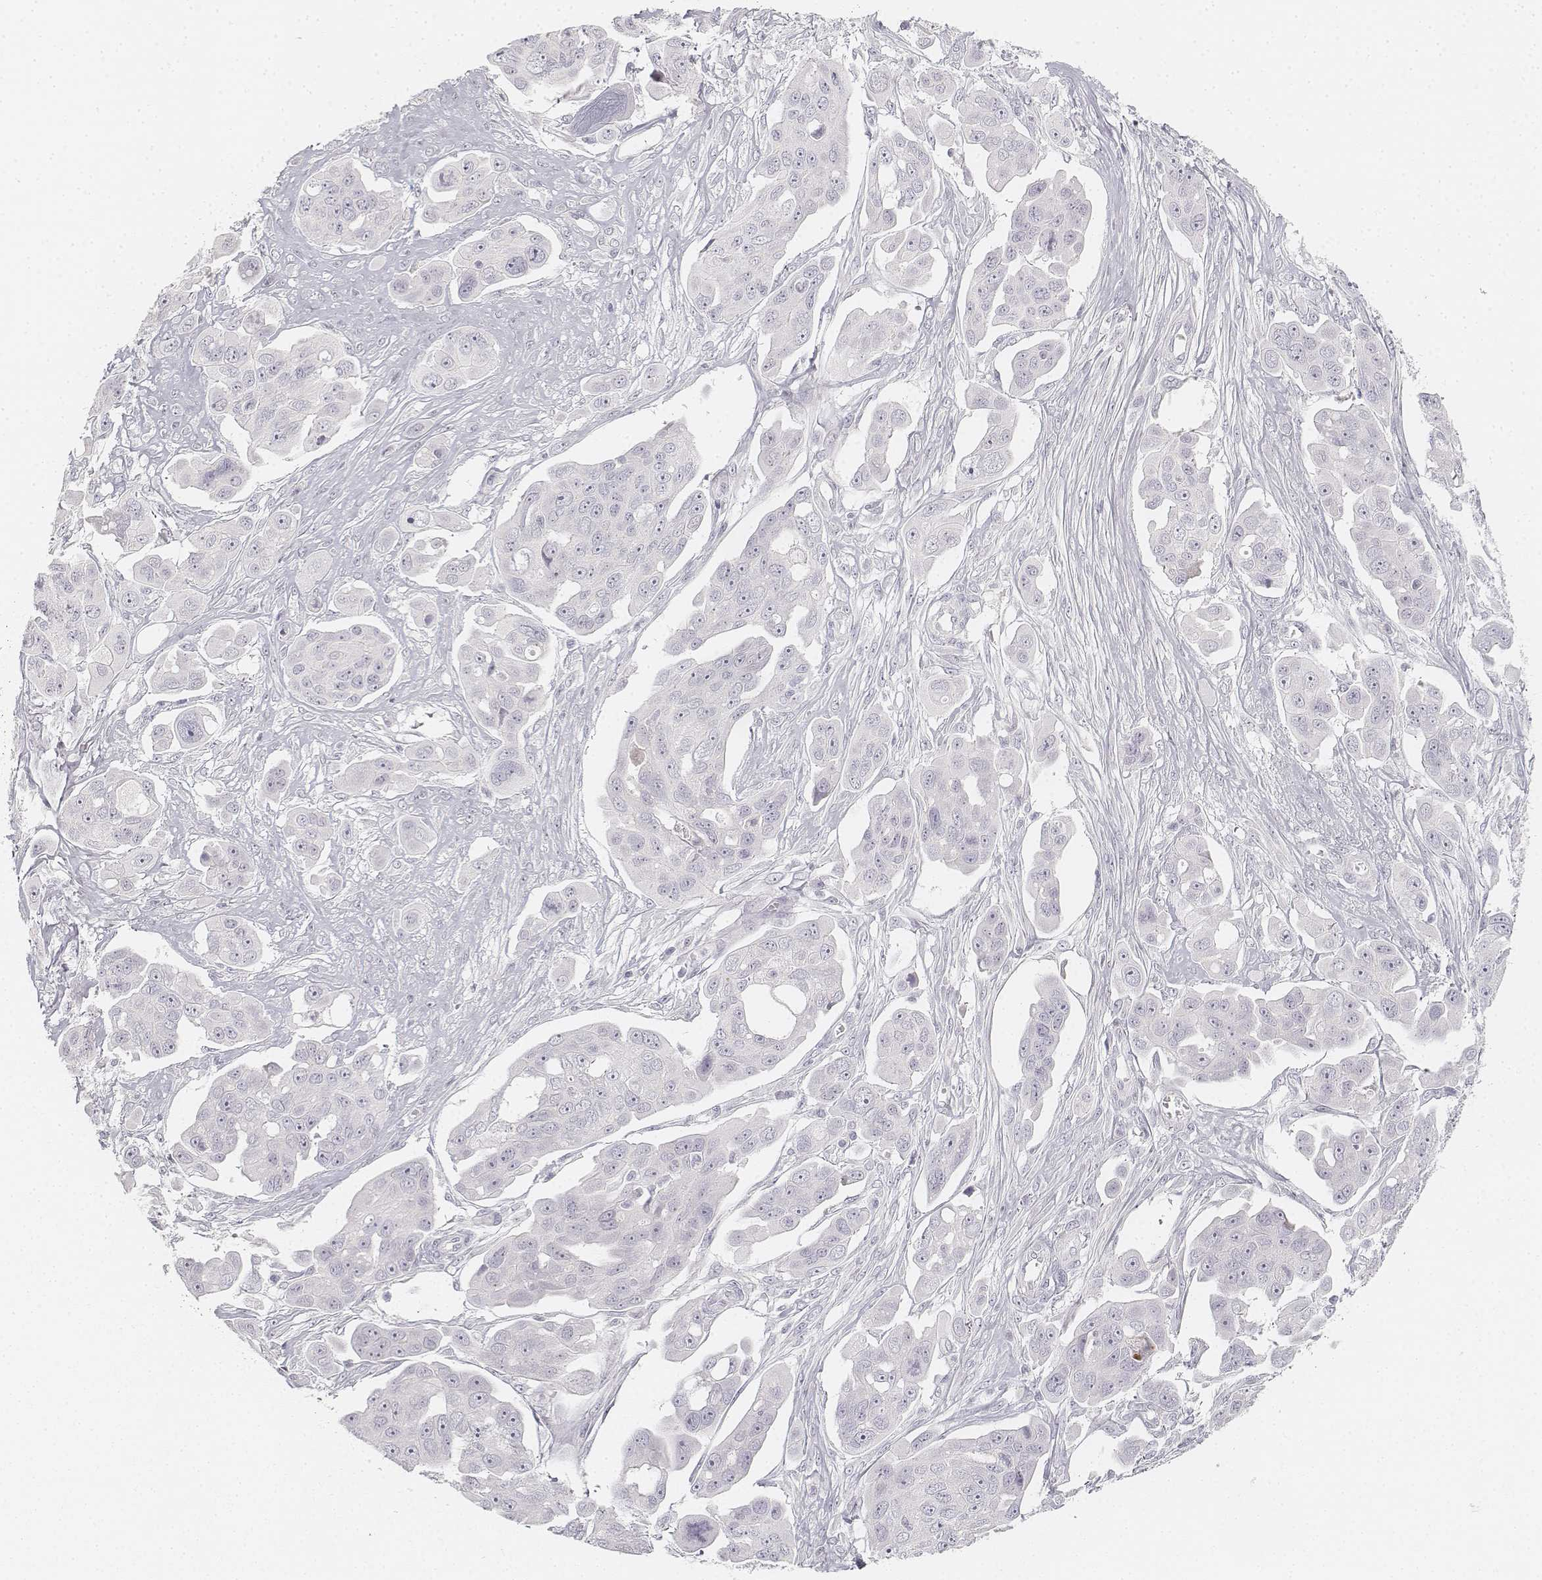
{"staining": {"intensity": "negative", "quantity": "none", "location": "none"}, "tissue": "ovarian cancer", "cell_type": "Tumor cells", "image_type": "cancer", "snomed": [{"axis": "morphology", "description": "Carcinoma, endometroid"}, {"axis": "topography", "description": "Ovary"}], "caption": "An immunohistochemistry micrograph of endometroid carcinoma (ovarian) is shown. There is no staining in tumor cells of endometroid carcinoma (ovarian).", "gene": "DSG4", "patient": {"sex": "female", "age": 70}}